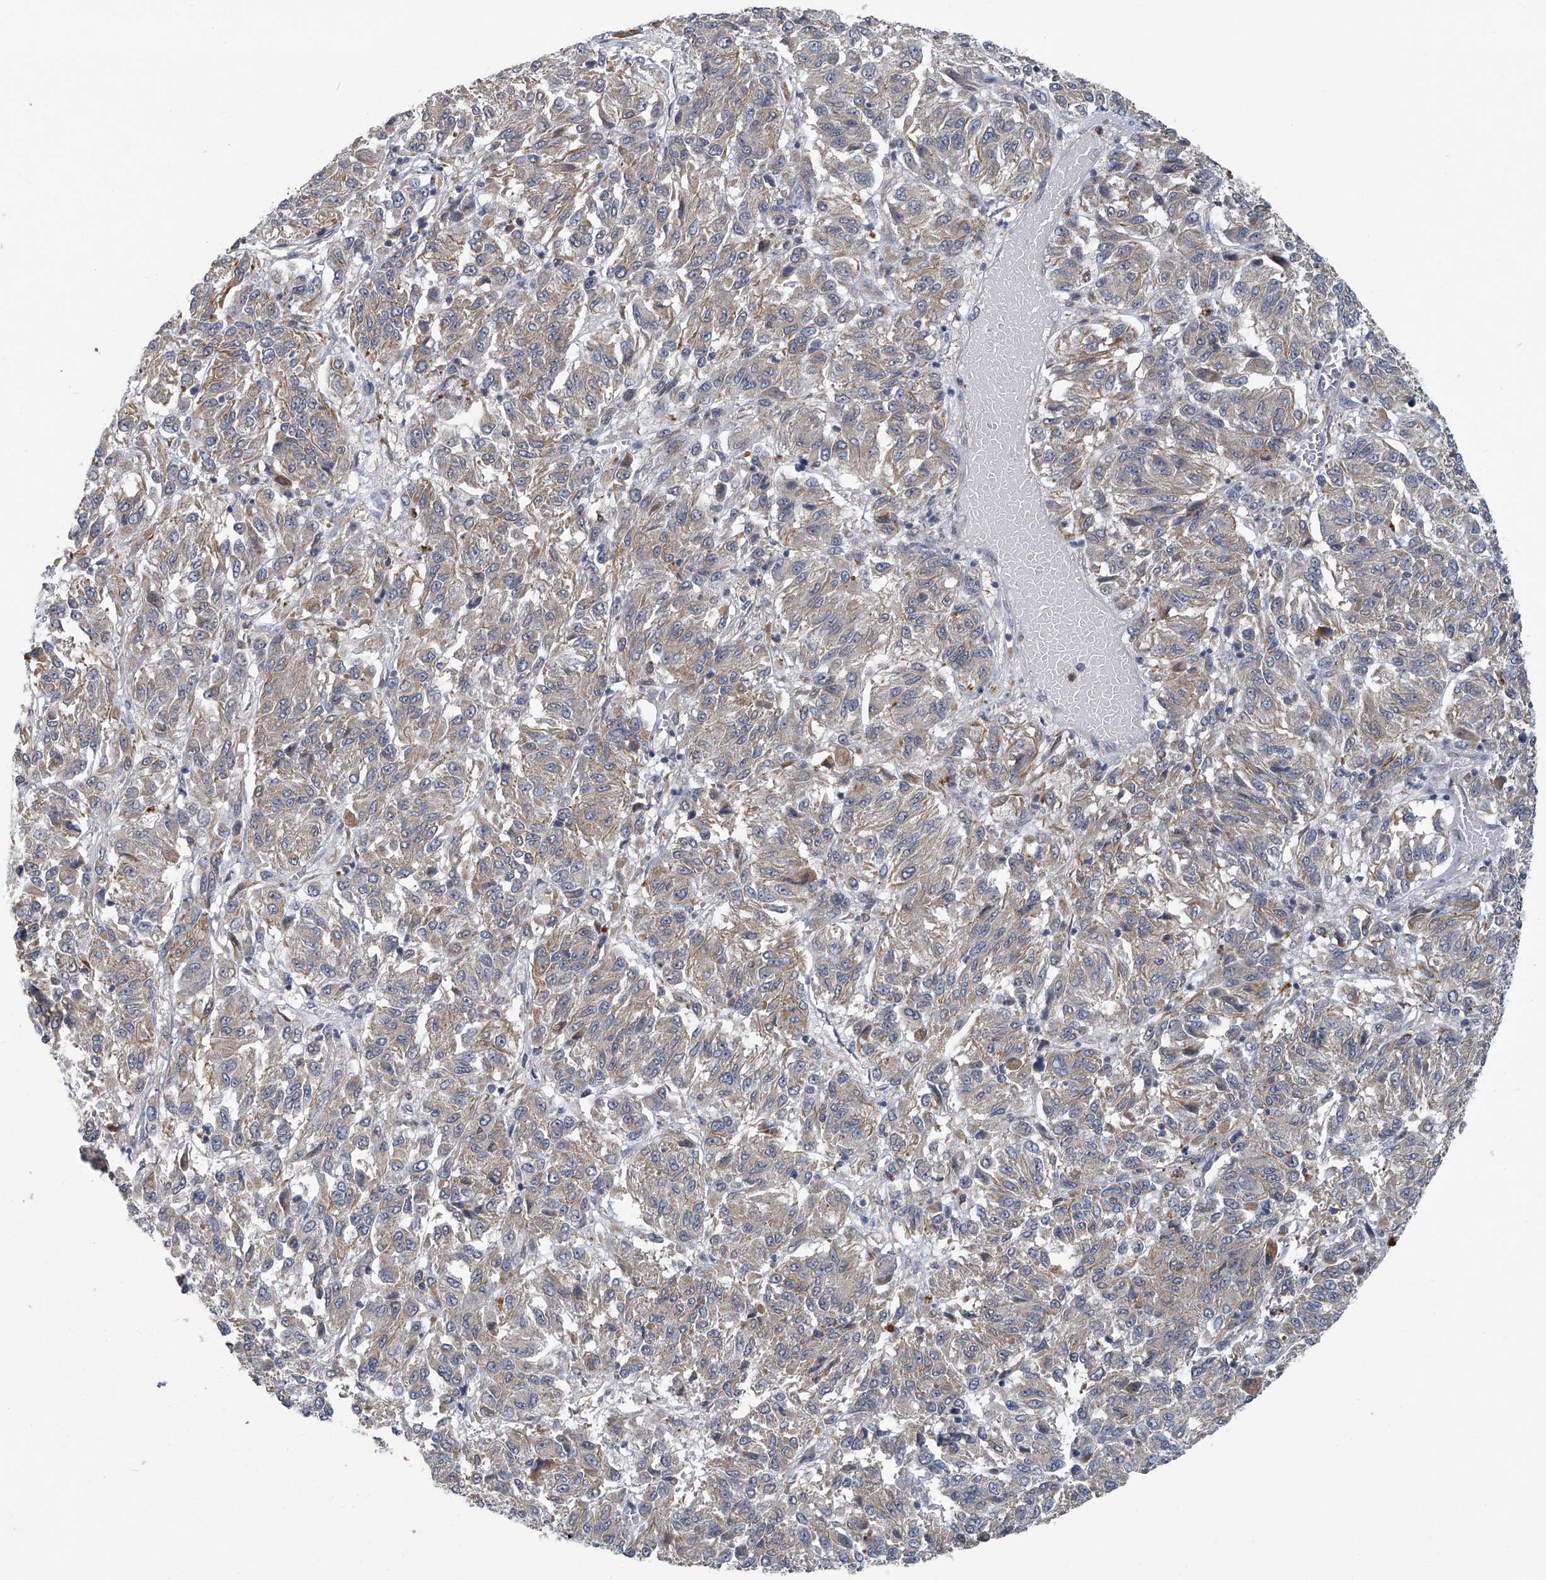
{"staining": {"intensity": "negative", "quantity": "none", "location": "none"}, "tissue": "melanoma", "cell_type": "Tumor cells", "image_type": "cancer", "snomed": [{"axis": "morphology", "description": "Malignant melanoma, Metastatic site"}, {"axis": "topography", "description": "Lung"}], "caption": "Tumor cells are negative for protein expression in human malignant melanoma (metastatic site). Brightfield microscopy of immunohistochemistry (IHC) stained with DAB (3,3'-diaminobenzidine) (brown) and hematoxylin (blue), captured at high magnification.", "gene": "AKNAD1", "patient": {"sex": "male", "age": 64}}